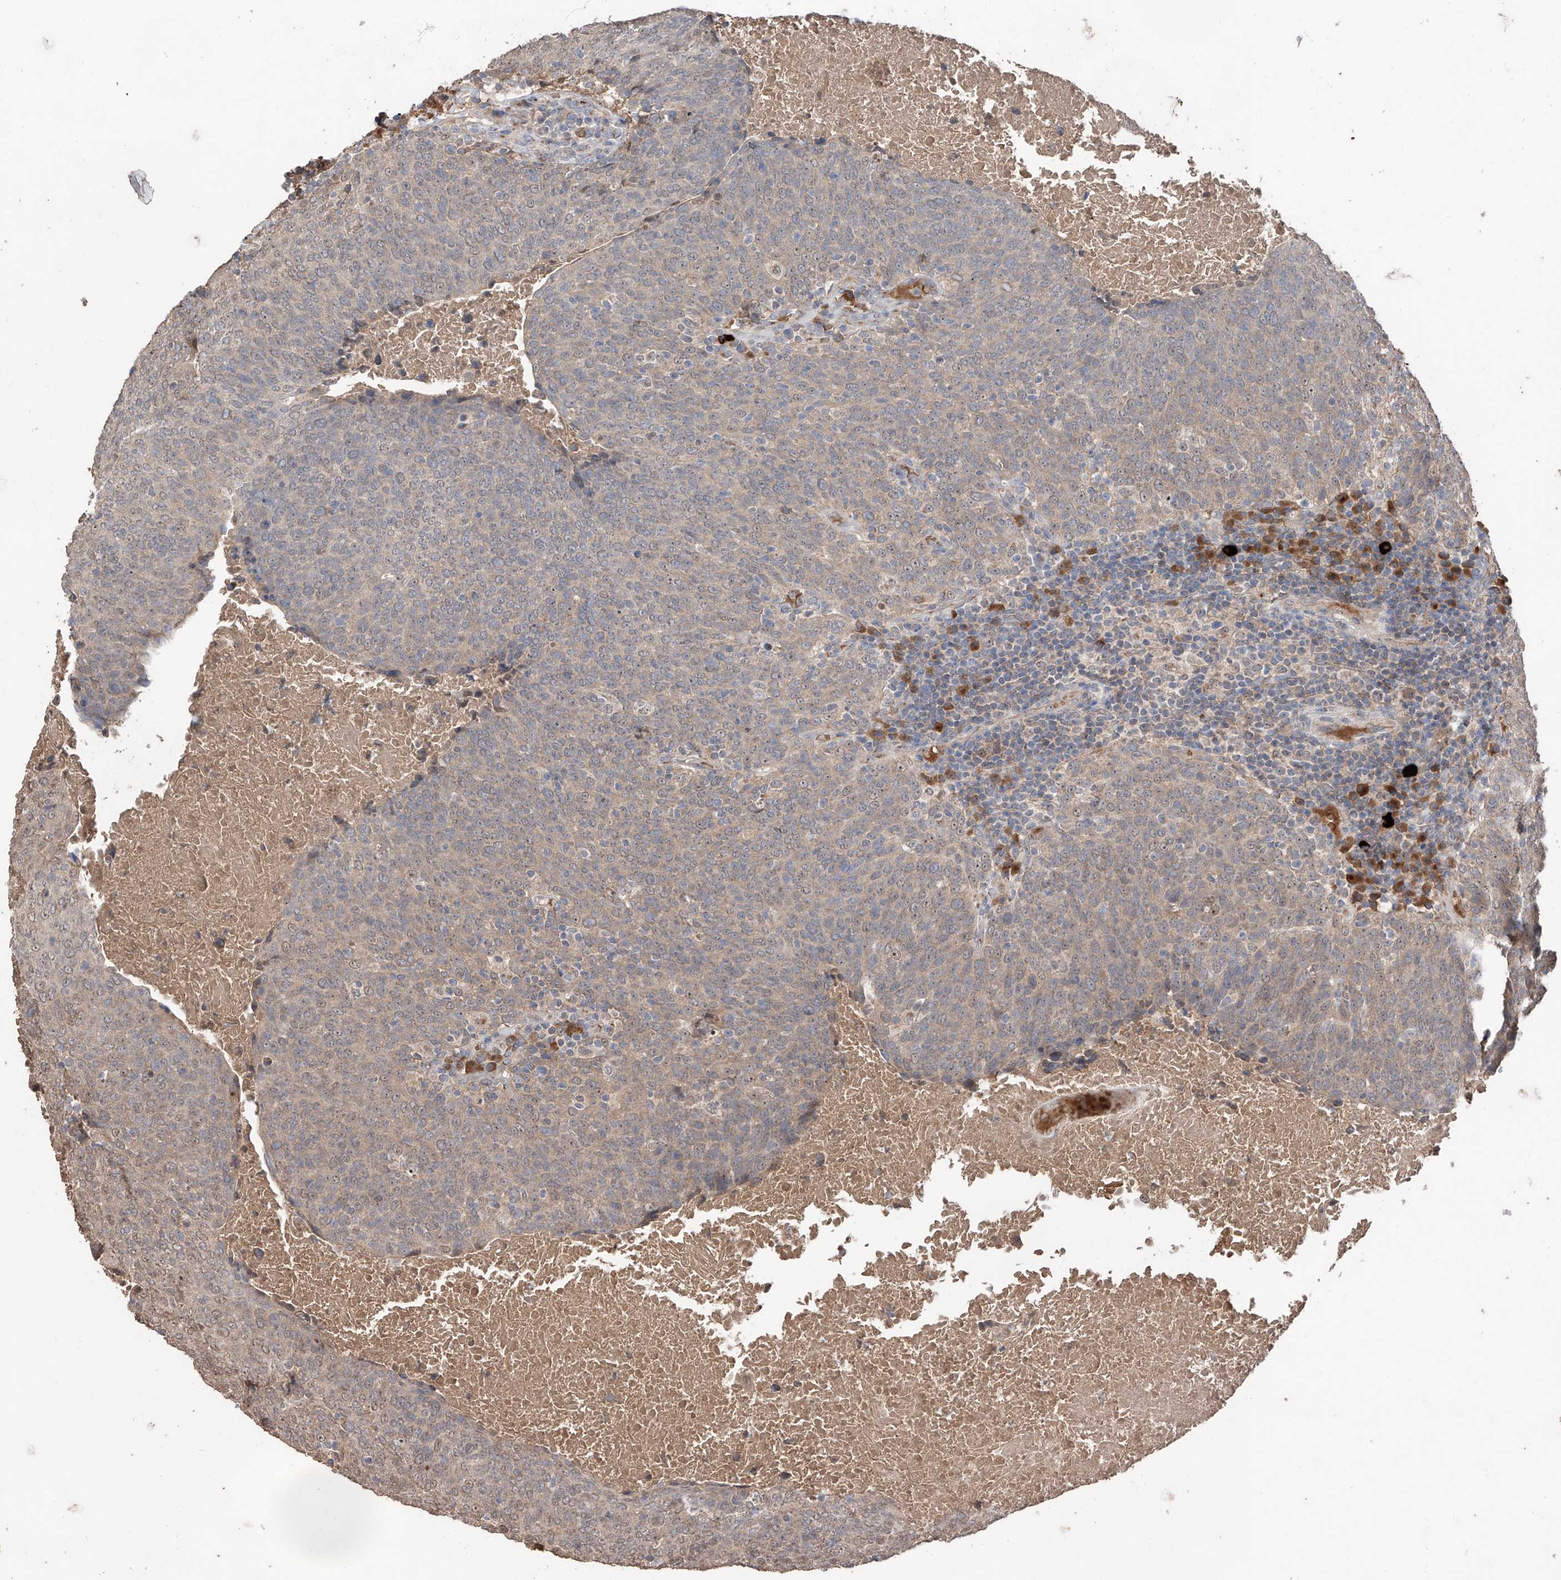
{"staining": {"intensity": "weak", "quantity": "<25%", "location": "cytoplasmic/membranous,nuclear"}, "tissue": "head and neck cancer", "cell_type": "Tumor cells", "image_type": "cancer", "snomed": [{"axis": "morphology", "description": "Squamous cell carcinoma, NOS"}, {"axis": "morphology", "description": "Squamous cell carcinoma, metastatic, NOS"}, {"axis": "topography", "description": "Lymph node"}, {"axis": "topography", "description": "Head-Neck"}], "caption": "Tumor cells show no significant positivity in head and neck metastatic squamous cell carcinoma.", "gene": "EDN1", "patient": {"sex": "male", "age": 62}}